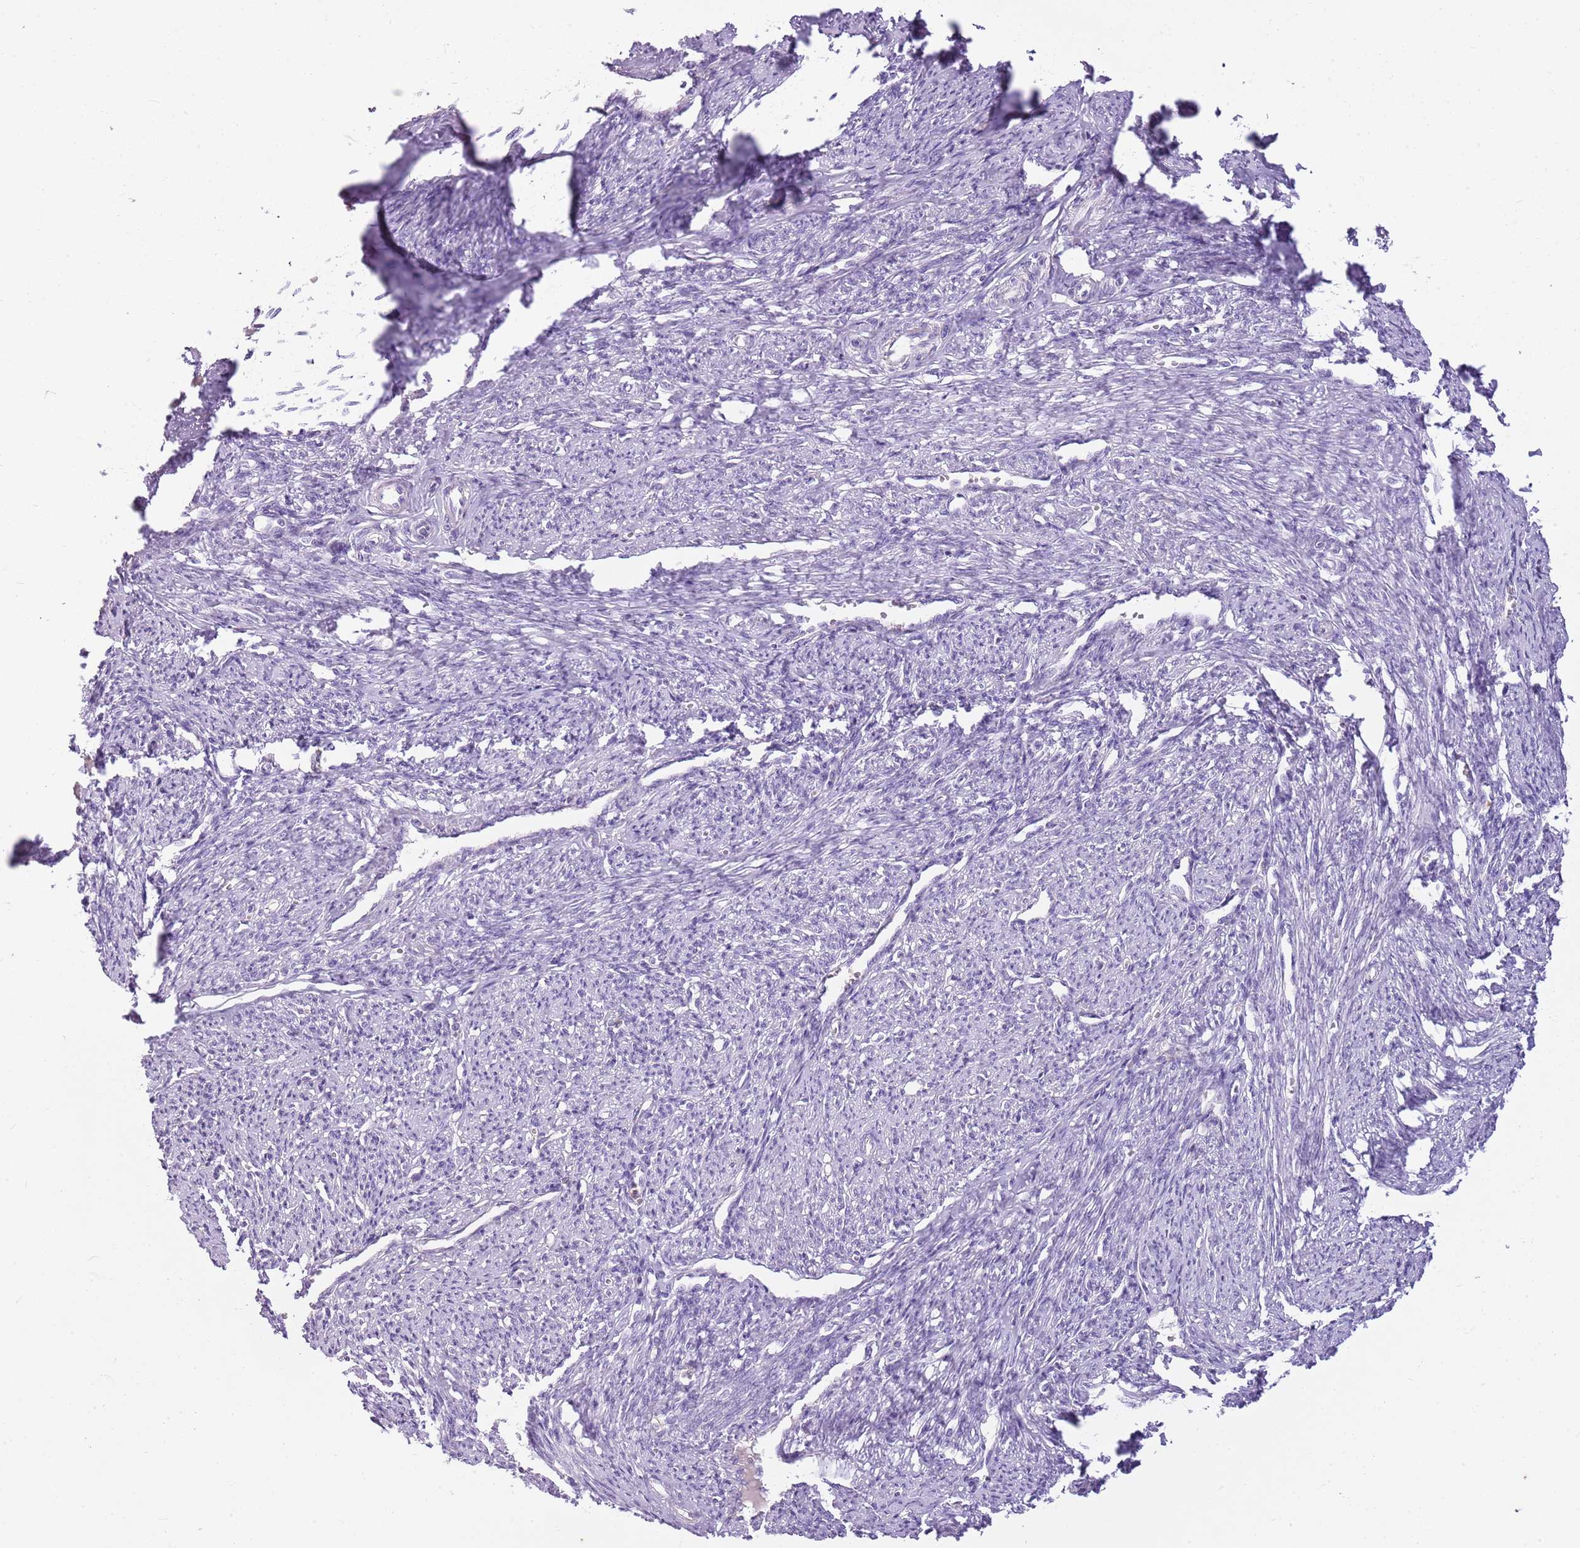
{"staining": {"intensity": "negative", "quantity": "none", "location": "none"}, "tissue": "smooth muscle", "cell_type": "Smooth muscle cells", "image_type": "normal", "snomed": [{"axis": "morphology", "description": "Normal tissue, NOS"}, {"axis": "topography", "description": "Smooth muscle"}, {"axis": "topography", "description": "Uterus"}], "caption": "This micrograph is of benign smooth muscle stained with immunohistochemistry to label a protein in brown with the nuclei are counter-stained blue. There is no positivity in smooth muscle cells.", "gene": "CNPPD1", "patient": {"sex": "female", "age": 59}}